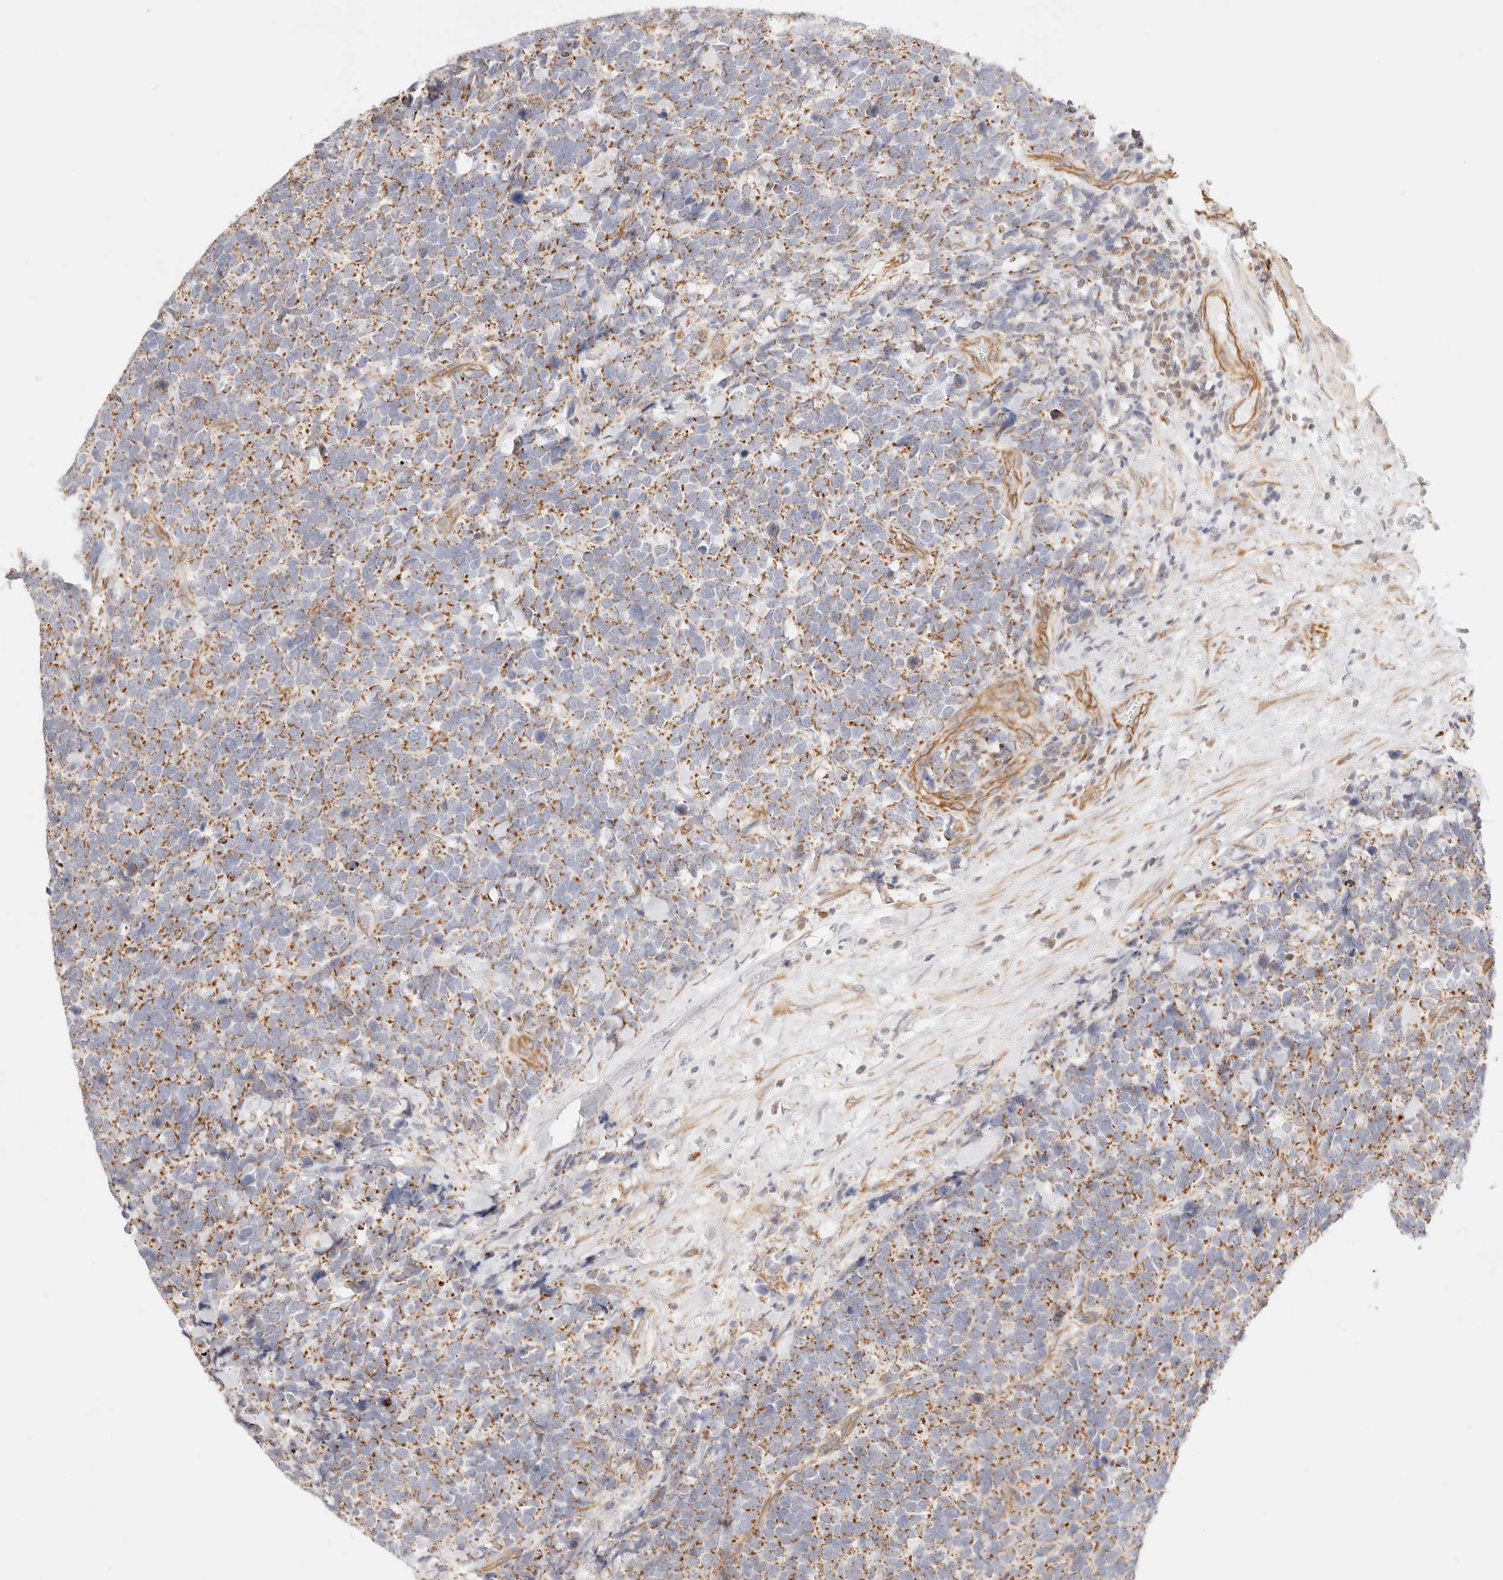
{"staining": {"intensity": "moderate", "quantity": ">75%", "location": "cytoplasmic/membranous"}, "tissue": "urothelial cancer", "cell_type": "Tumor cells", "image_type": "cancer", "snomed": [{"axis": "morphology", "description": "Urothelial carcinoma, High grade"}, {"axis": "topography", "description": "Urinary bladder"}], "caption": "Immunohistochemistry (IHC) (DAB (3,3'-diaminobenzidine)) staining of human urothelial carcinoma (high-grade) reveals moderate cytoplasmic/membranous protein positivity in approximately >75% of tumor cells.", "gene": "ZC3H11A", "patient": {"sex": "female", "age": 82}}